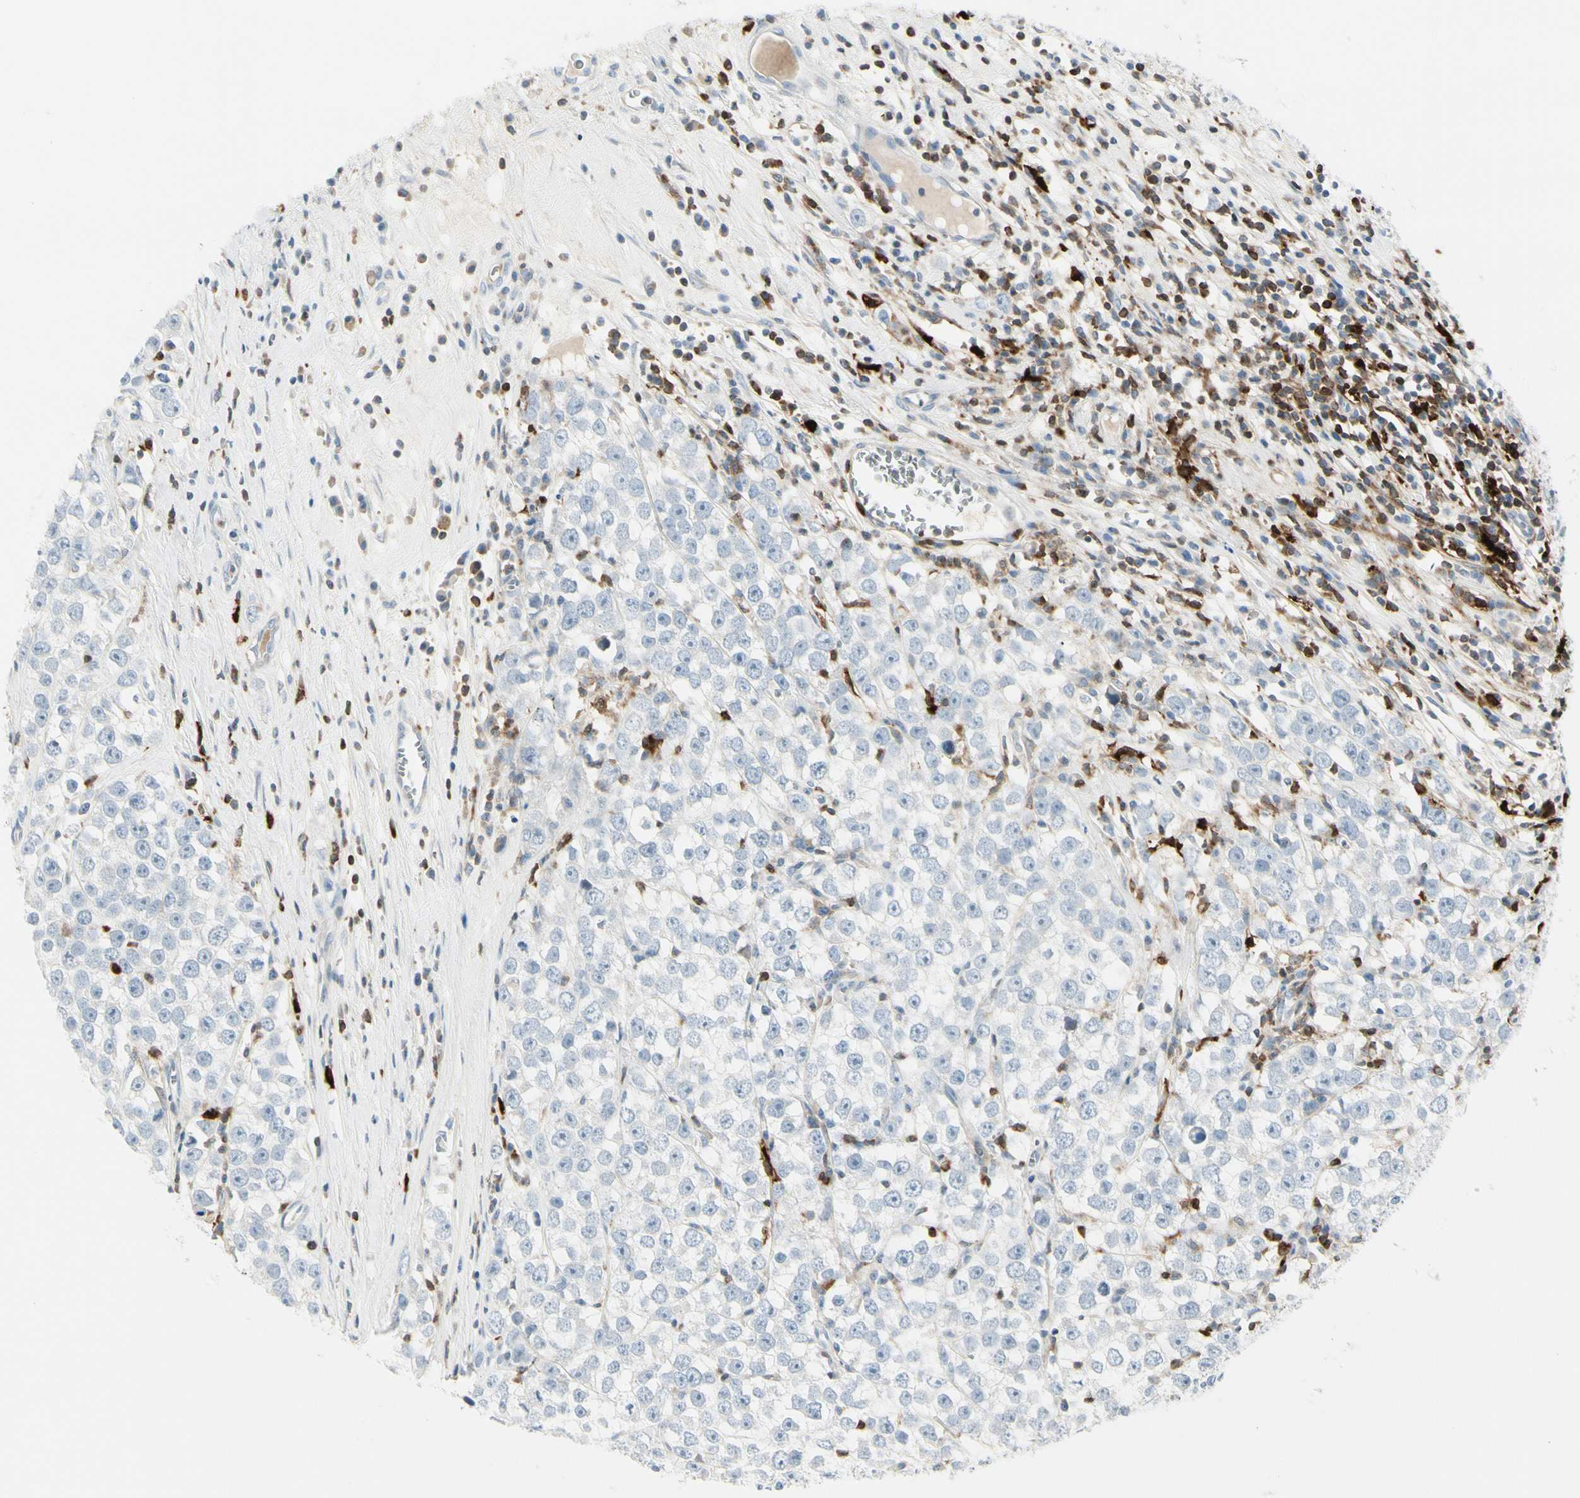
{"staining": {"intensity": "negative", "quantity": "none", "location": "none"}, "tissue": "testis cancer", "cell_type": "Tumor cells", "image_type": "cancer", "snomed": [{"axis": "morphology", "description": "Seminoma, NOS"}, {"axis": "morphology", "description": "Carcinoma, Embryonal, NOS"}, {"axis": "topography", "description": "Testis"}], "caption": "The image reveals no significant expression in tumor cells of seminoma (testis).", "gene": "TRAF1", "patient": {"sex": "male", "age": 52}}